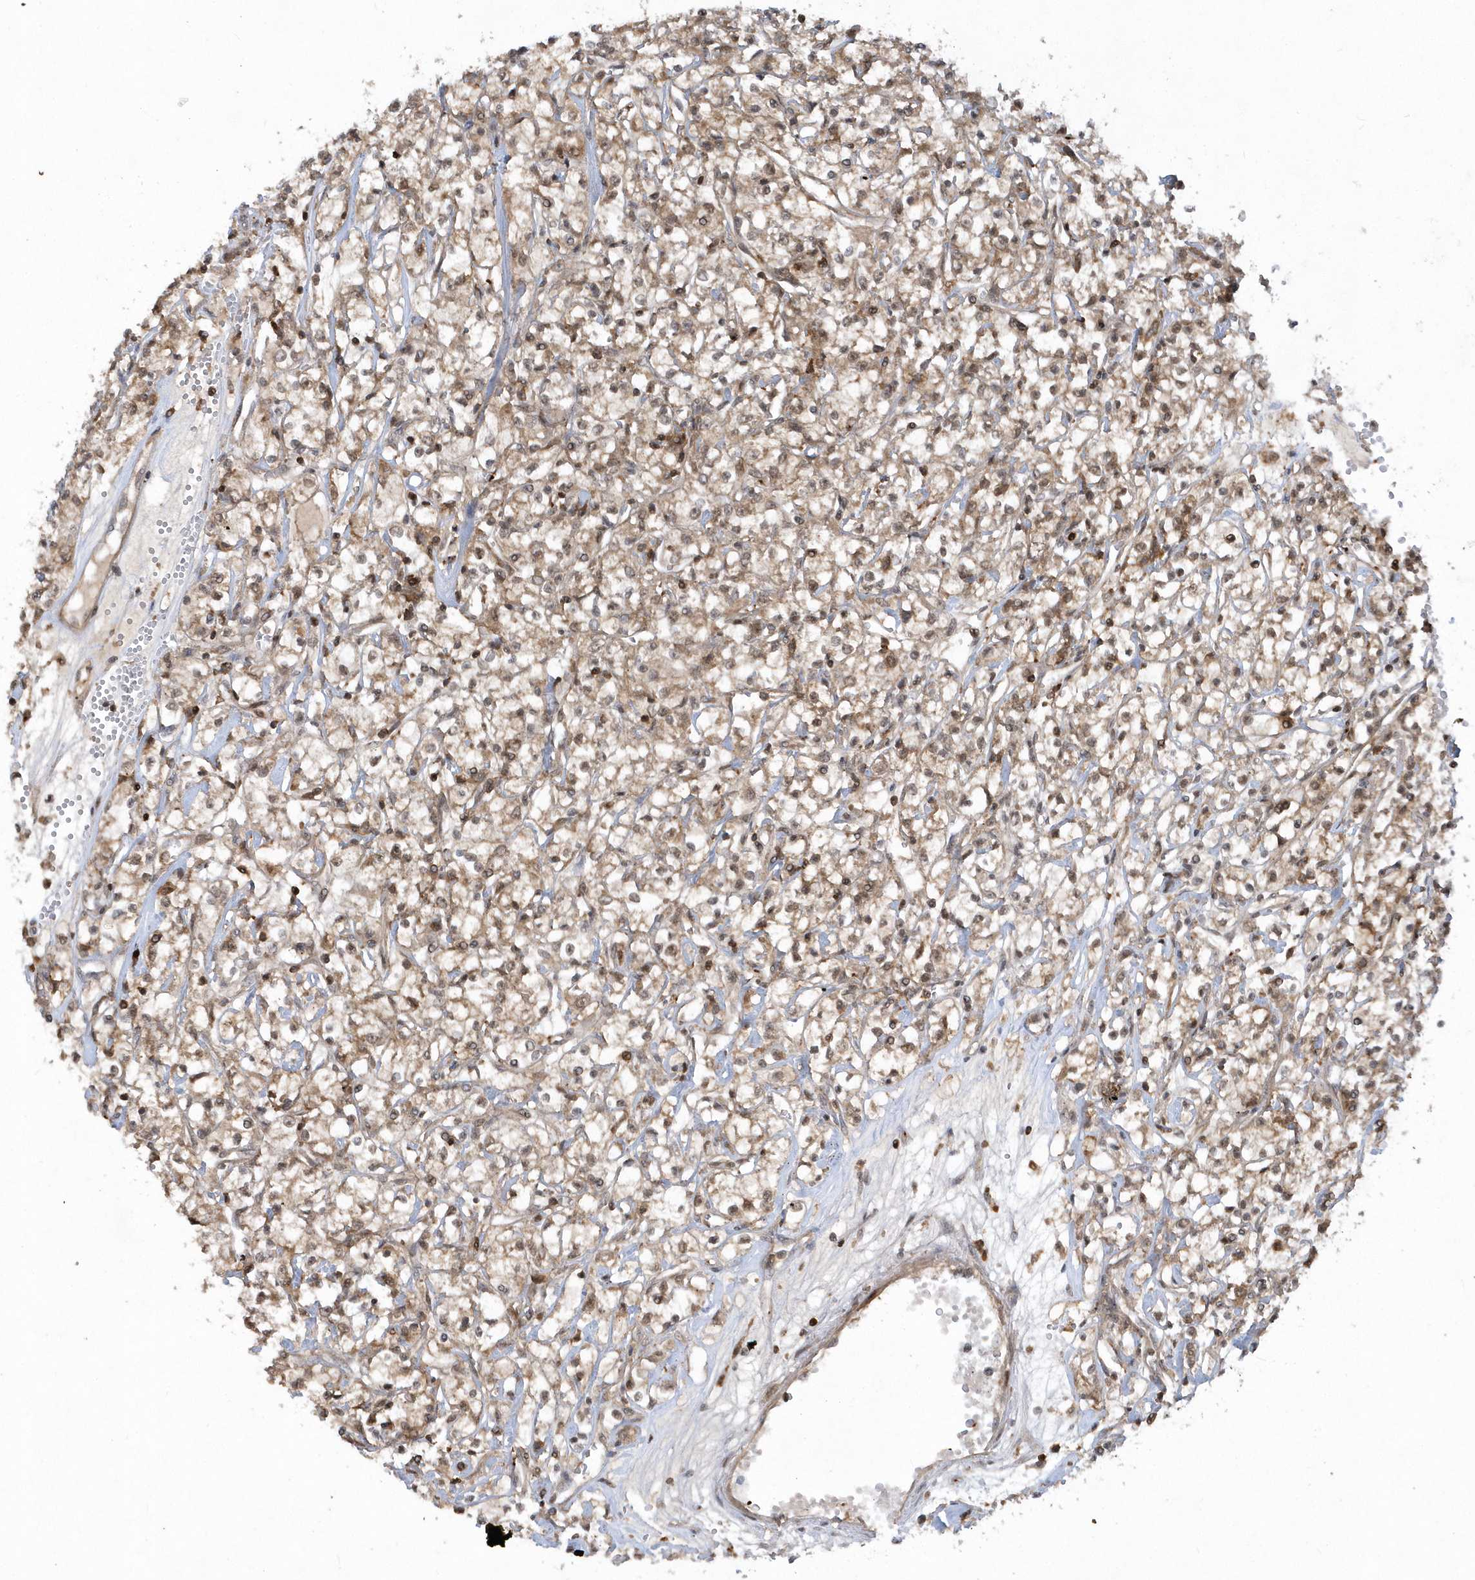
{"staining": {"intensity": "moderate", "quantity": ">75%", "location": "cytoplasmic/membranous"}, "tissue": "renal cancer", "cell_type": "Tumor cells", "image_type": "cancer", "snomed": [{"axis": "morphology", "description": "Adenocarcinoma, NOS"}, {"axis": "topography", "description": "Kidney"}], "caption": "This image displays immunohistochemistry staining of human renal adenocarcinoma, with medium moderate cytoplasmic/membranous positivity in approximately >75% of tumor cells.", "gene": "ACYP1", "patient": {"sex": "female", "age": 59}}